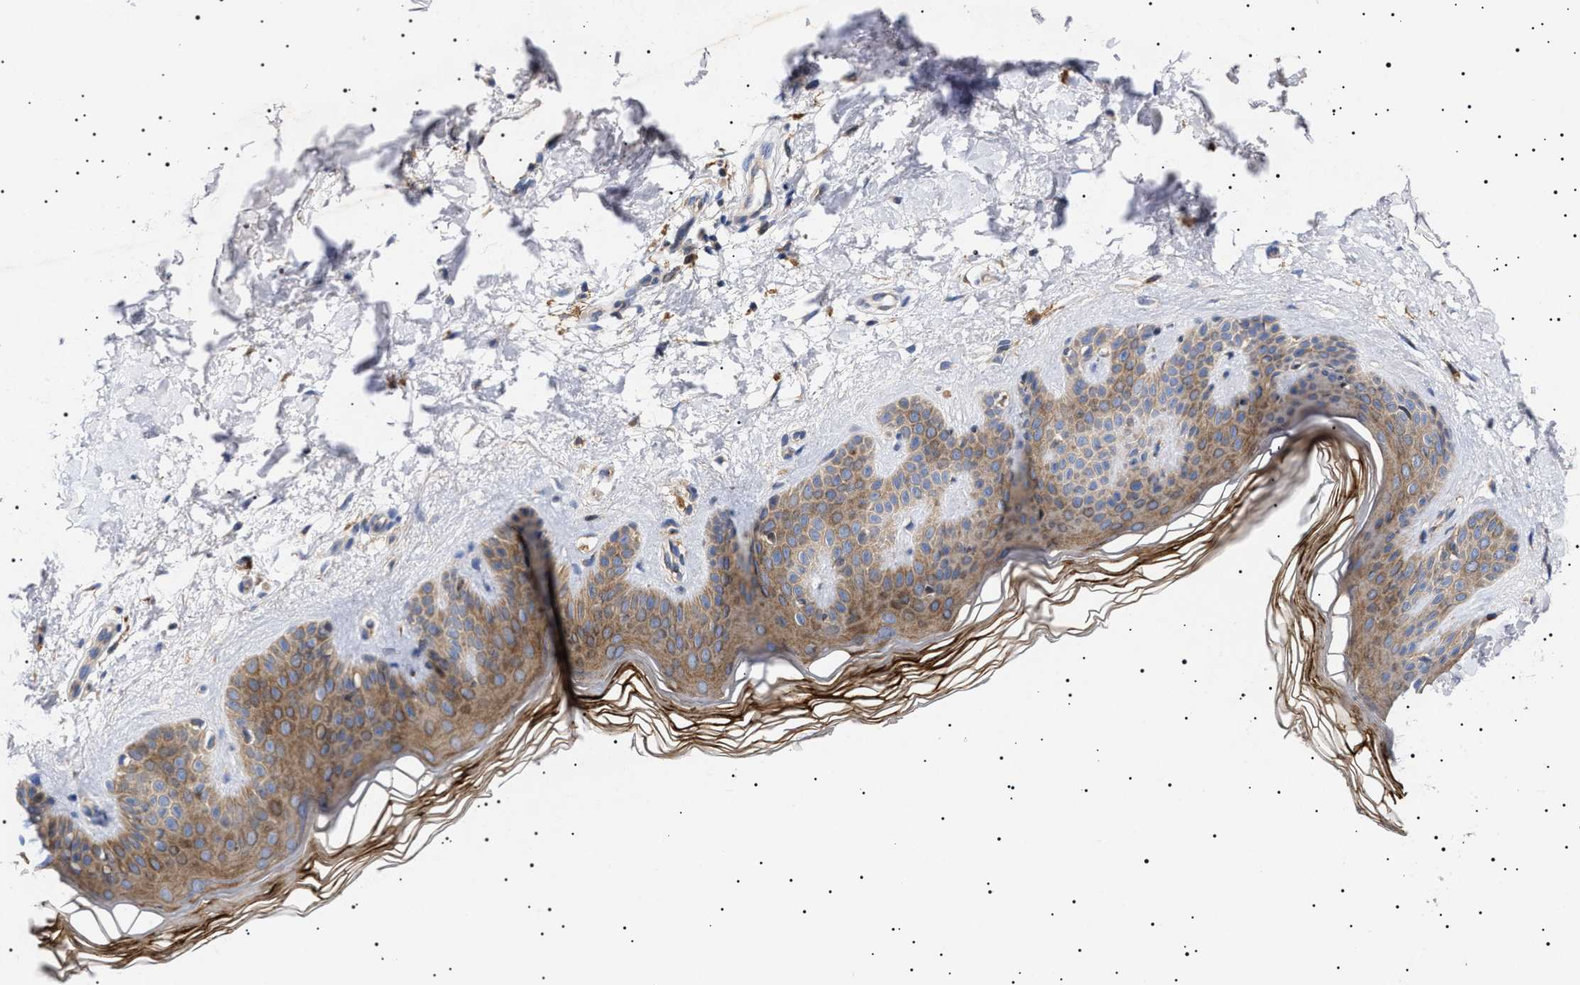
{"staining": {"intensity": "negative", "quantity": "none", "location": "none"}, "tissue": "skin", "cell_type": "Fibroblasts", "image_type": "normal", "snomed": [{"axis": "morphology", "description": "Normal tissue, NOS"}, {"axis": "morphology", "description": "Malignant melanoma, Metastatic site"}, {"axis": "topography", "description": "Skin"}], "caption": "DAB immunohistochemical staining of unremarkable human skin demonstrates no significant staining in fibroblasts.", "gene": "MRPL10", "patient": {"sex": "male", "age": 41}}